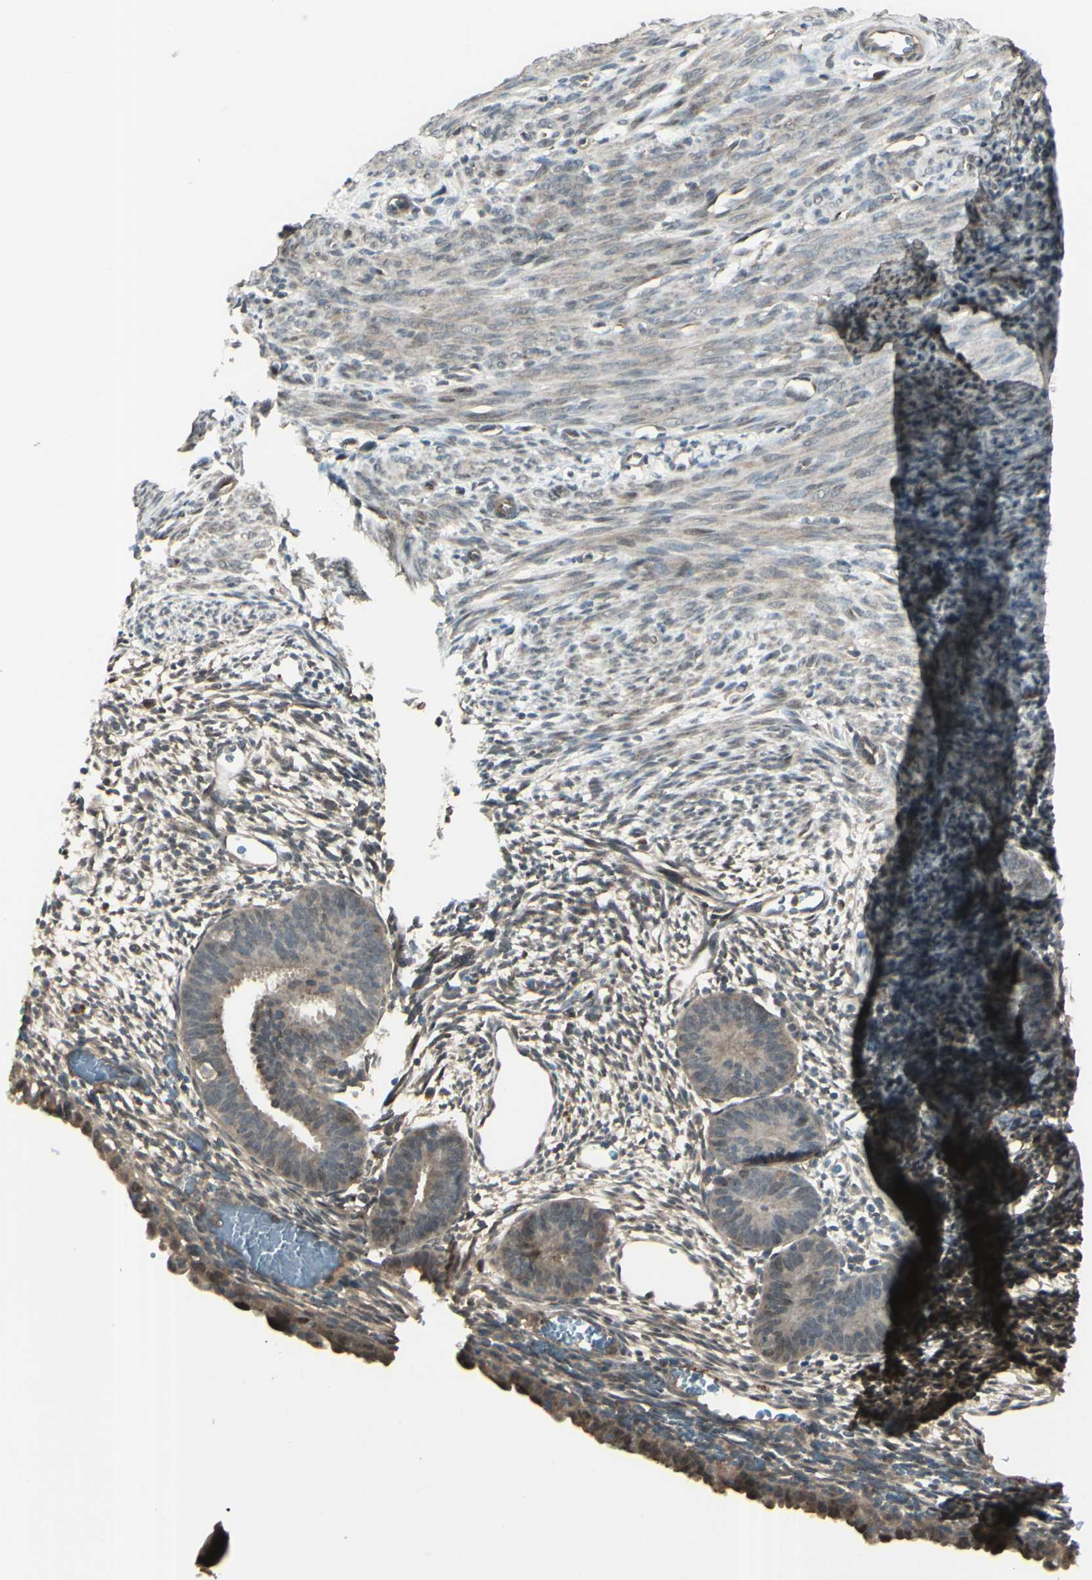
{"staining": {"intensity": "weak", "quantity": ">75%", "location": "cytoplasmic/membranous"}, "tissue": "endometrium", "cell_type": "Cells in endometrial stroma", "image_type": "normal", "snomed": [{"axis": "morphology", "description": "Normal tissue, NOS"}, {"axis": "morphology", "description": "Atrophy, NOS"}, {"axis": "topography", "description": "Uterus"}, {"axis": "topography", "description": "Endometrium"}], "caption": "Immunohistochemistry staining of unremarkable endometrium, which shows low levels of weak cytoplasmic/membranous positivity in about >75% of cells in endometrial stroma indicating weak cytoplasmic/membranous protein expression. The staining was performed using DAB (3,3'-diaminobenzidine) (brown) for protein detection and nuclei were counterstained in hematoxylin (blue).", "gene": "GNAS", "patient": {"sex": "female", "age": 68}}